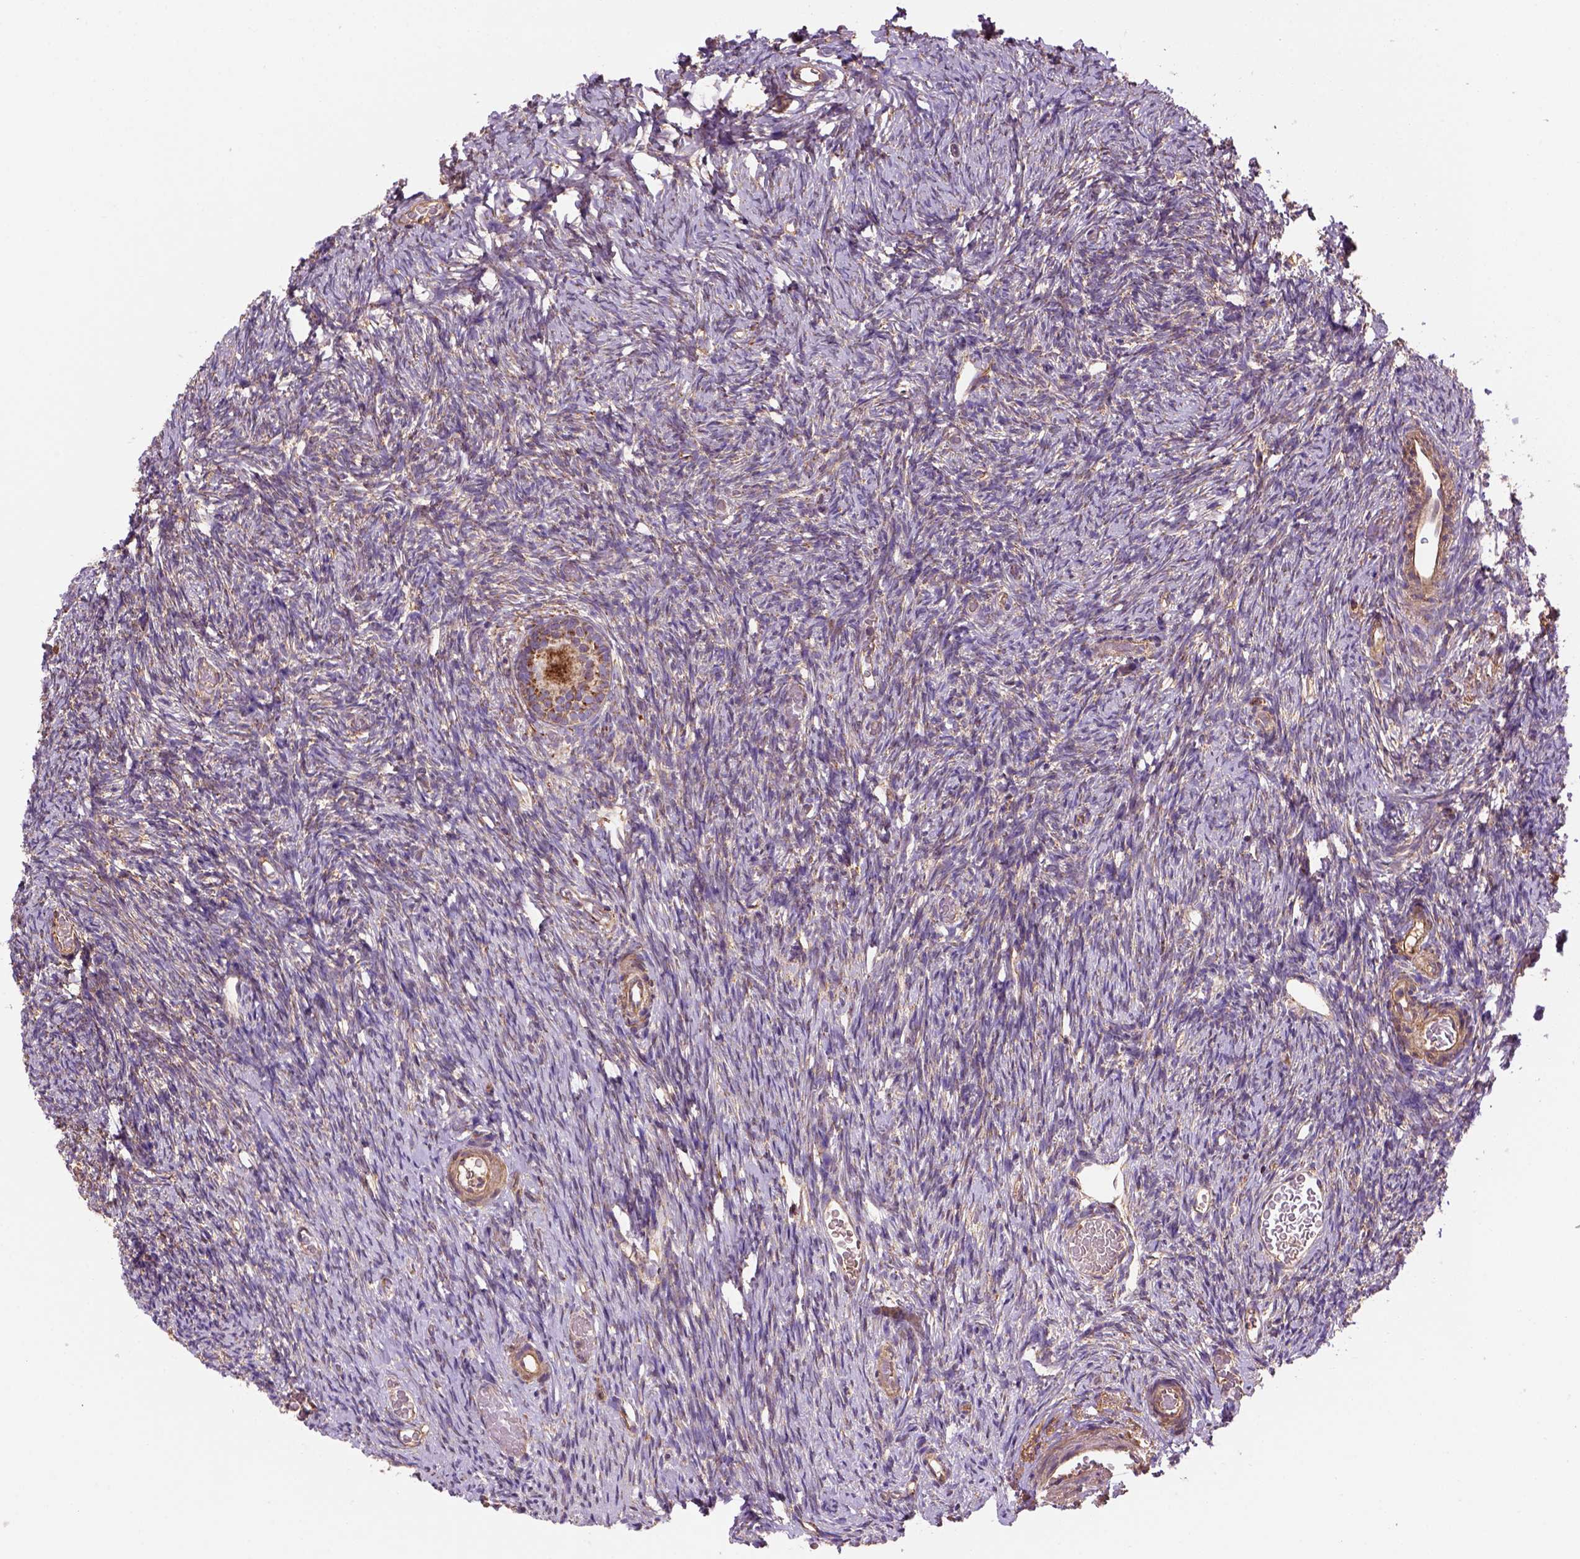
{"staining": {"intensity": "strong", "quantity": "25%-75%", "location": "cytoplasmic/membranous"}, "tissue": "ovary", "cell_type": "Follicle cells", "image_type": "normal", "snomed": [{"axis": "morphology", "description": "Normal tissue, NOS"}, {"axis": "topography", "description": "Ovary"}], "caption": "Immunohistochemistry (DAB (3,3'-diaminobenzidine)) staining of normal human ovary reveals strong cytoplasmic/membranous protein positivity in approximately 25%-75% of follicle cells. (DAB (3,3'-diaminobenzidine) IHC, brown staining for protein, blue staining for nuclei).", "gene": "WARS2", "patient": {"sex": "female", "age": 39}}